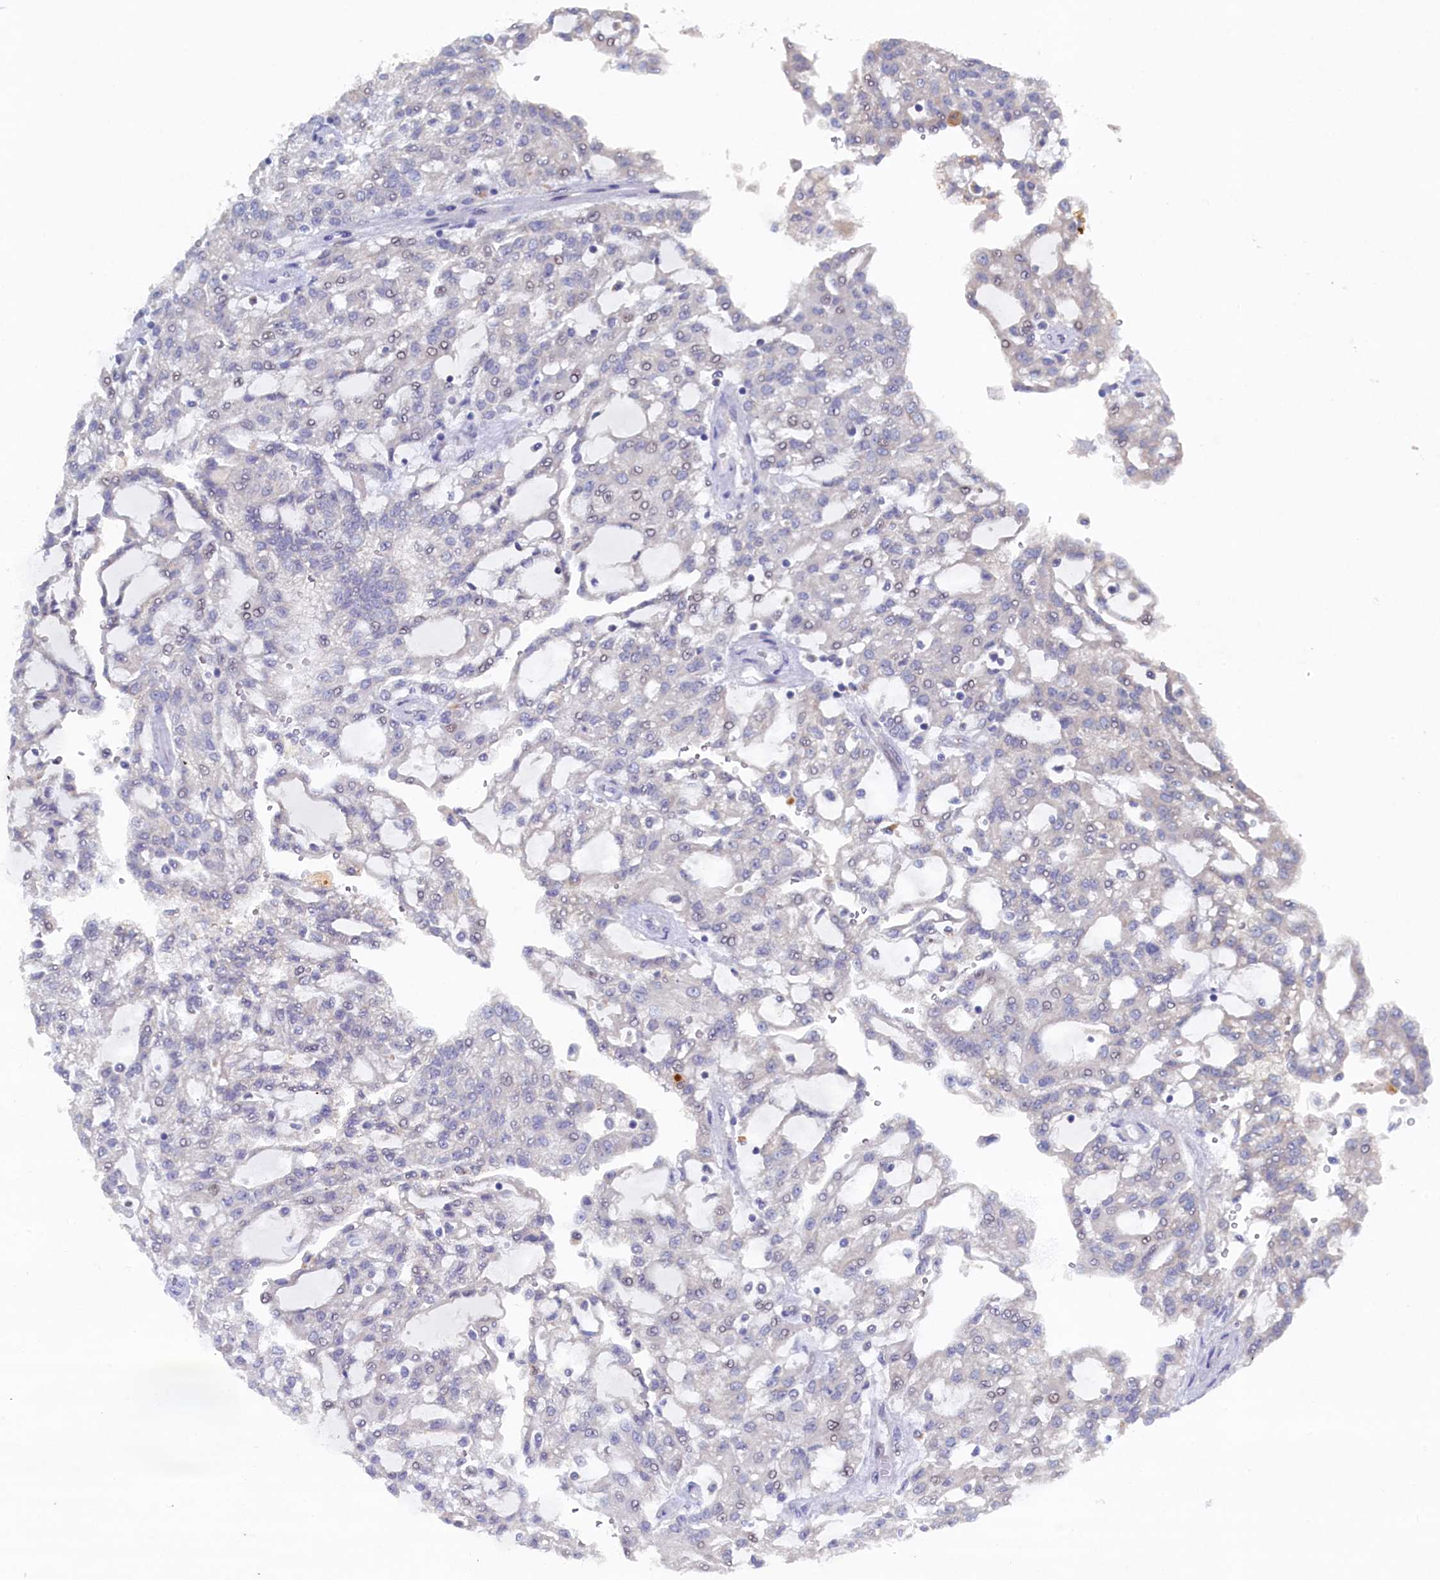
{"staining": {"intensity": "weak", "quantity": "<25%", "location": "nuclear"}, "tissue": "renal cancer", "cell_type": "Tumor cells", "image_type": "cancer", "snomed": [{"axis": "morphology", "description": "Adenocarcinoma, NOS"}, {"axis": "topography", "description": "Kidney"}], "caption": "A high-resolution photomicrograph shows IHC staining of renal cancer, which displays no significant expression in tumor cells.", "gene": "CBLIF", "patient": {"sex": "male", "age": 63}}